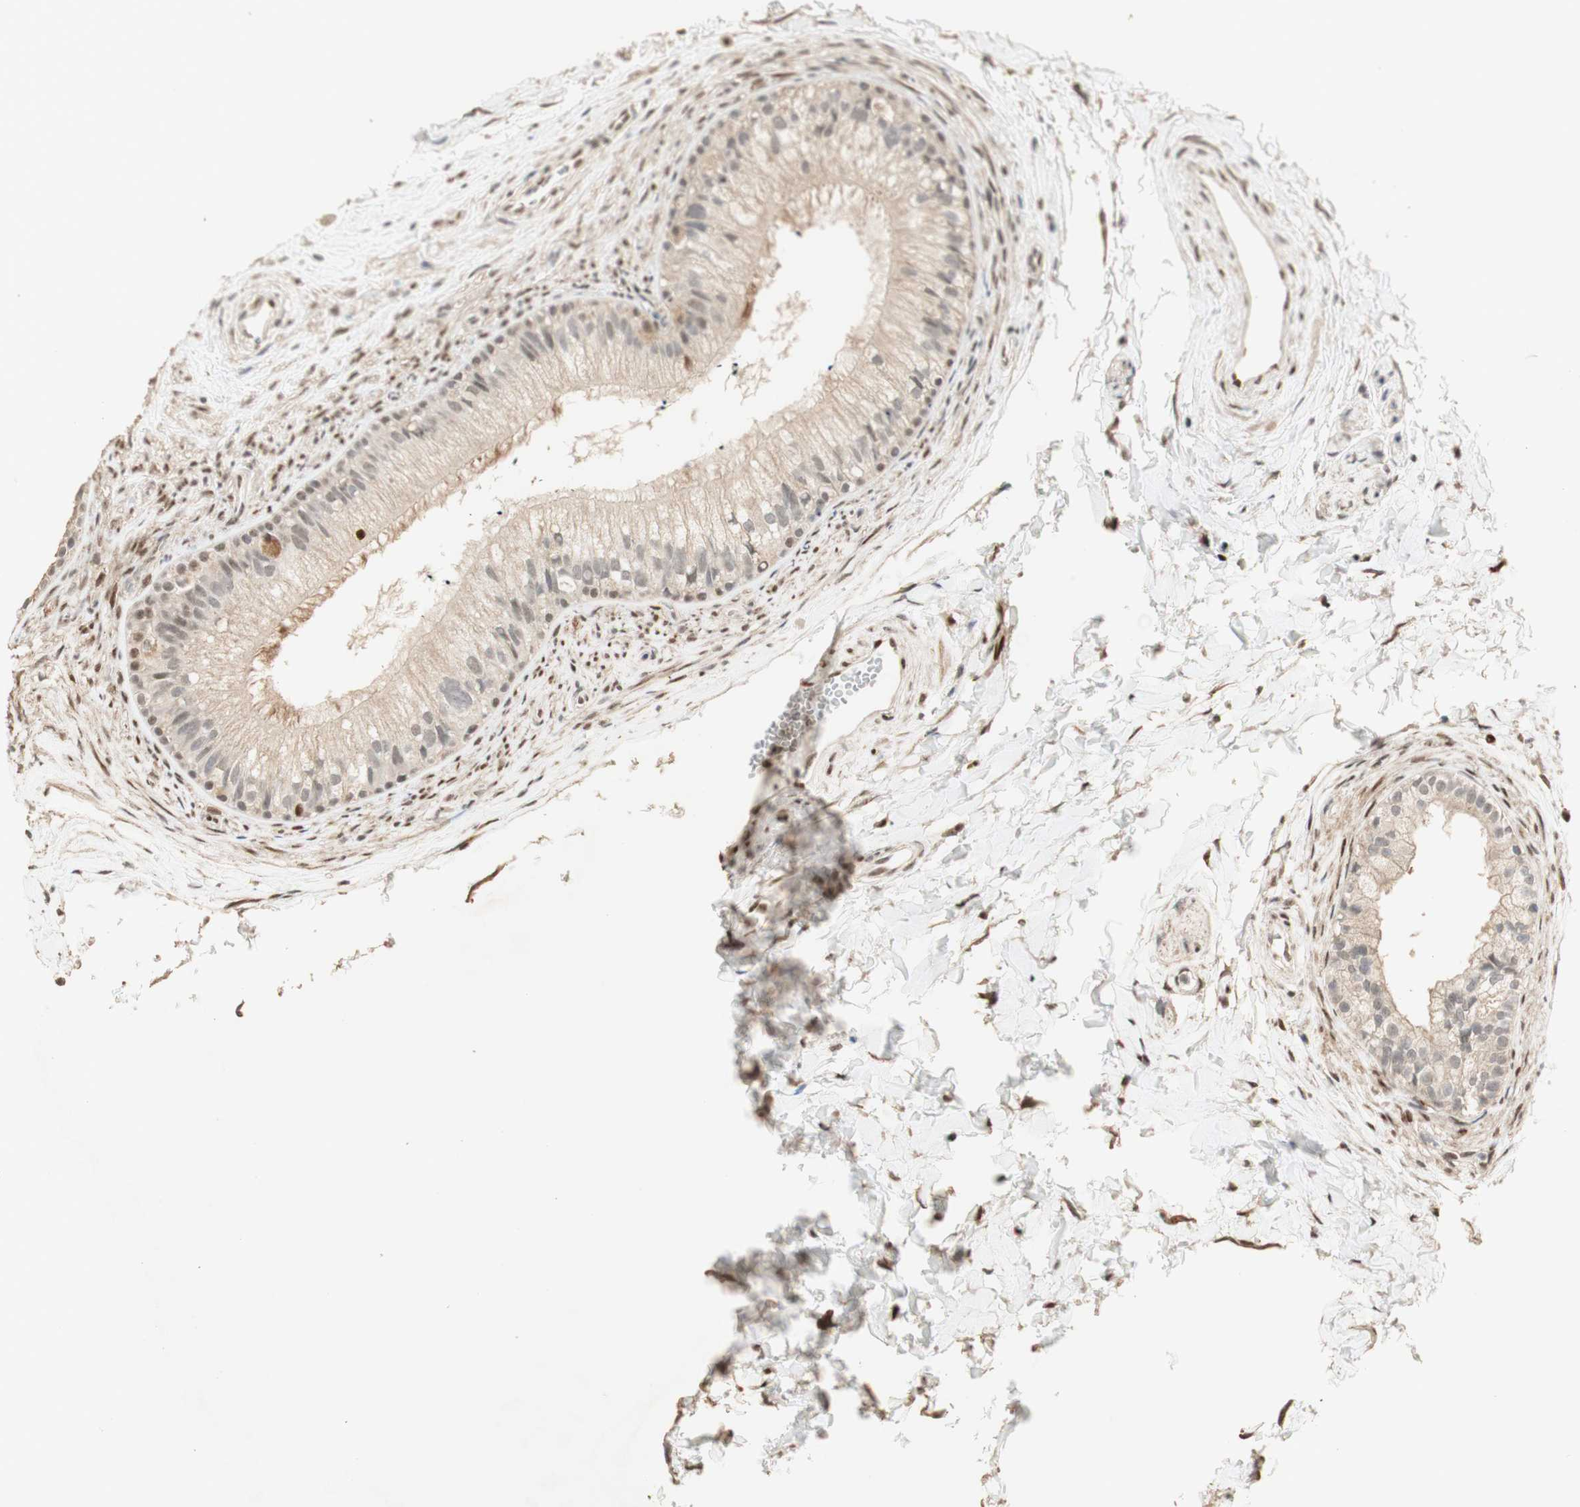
{"staining": {"intensity": "strong", "quantity": ">75%", "location": "cytoplasmic/membranous"}, "tissue": "epididymis", "cell_type": "Glandular cells", "image_type": "normal", "snomed": [{"axis": "morphology", "description": "Normal tissue, NOS"}, {"axis": "topography", "description": "Epididymis"}], "caption": "An image showing strong cytoplasmic/membranous expression in about >75% of glandular cells in normal epididymis, as visualized by brown immunohistochemical staining.", "gene": "FOXP1", "patient": {"sex": "male", "age": 56}}